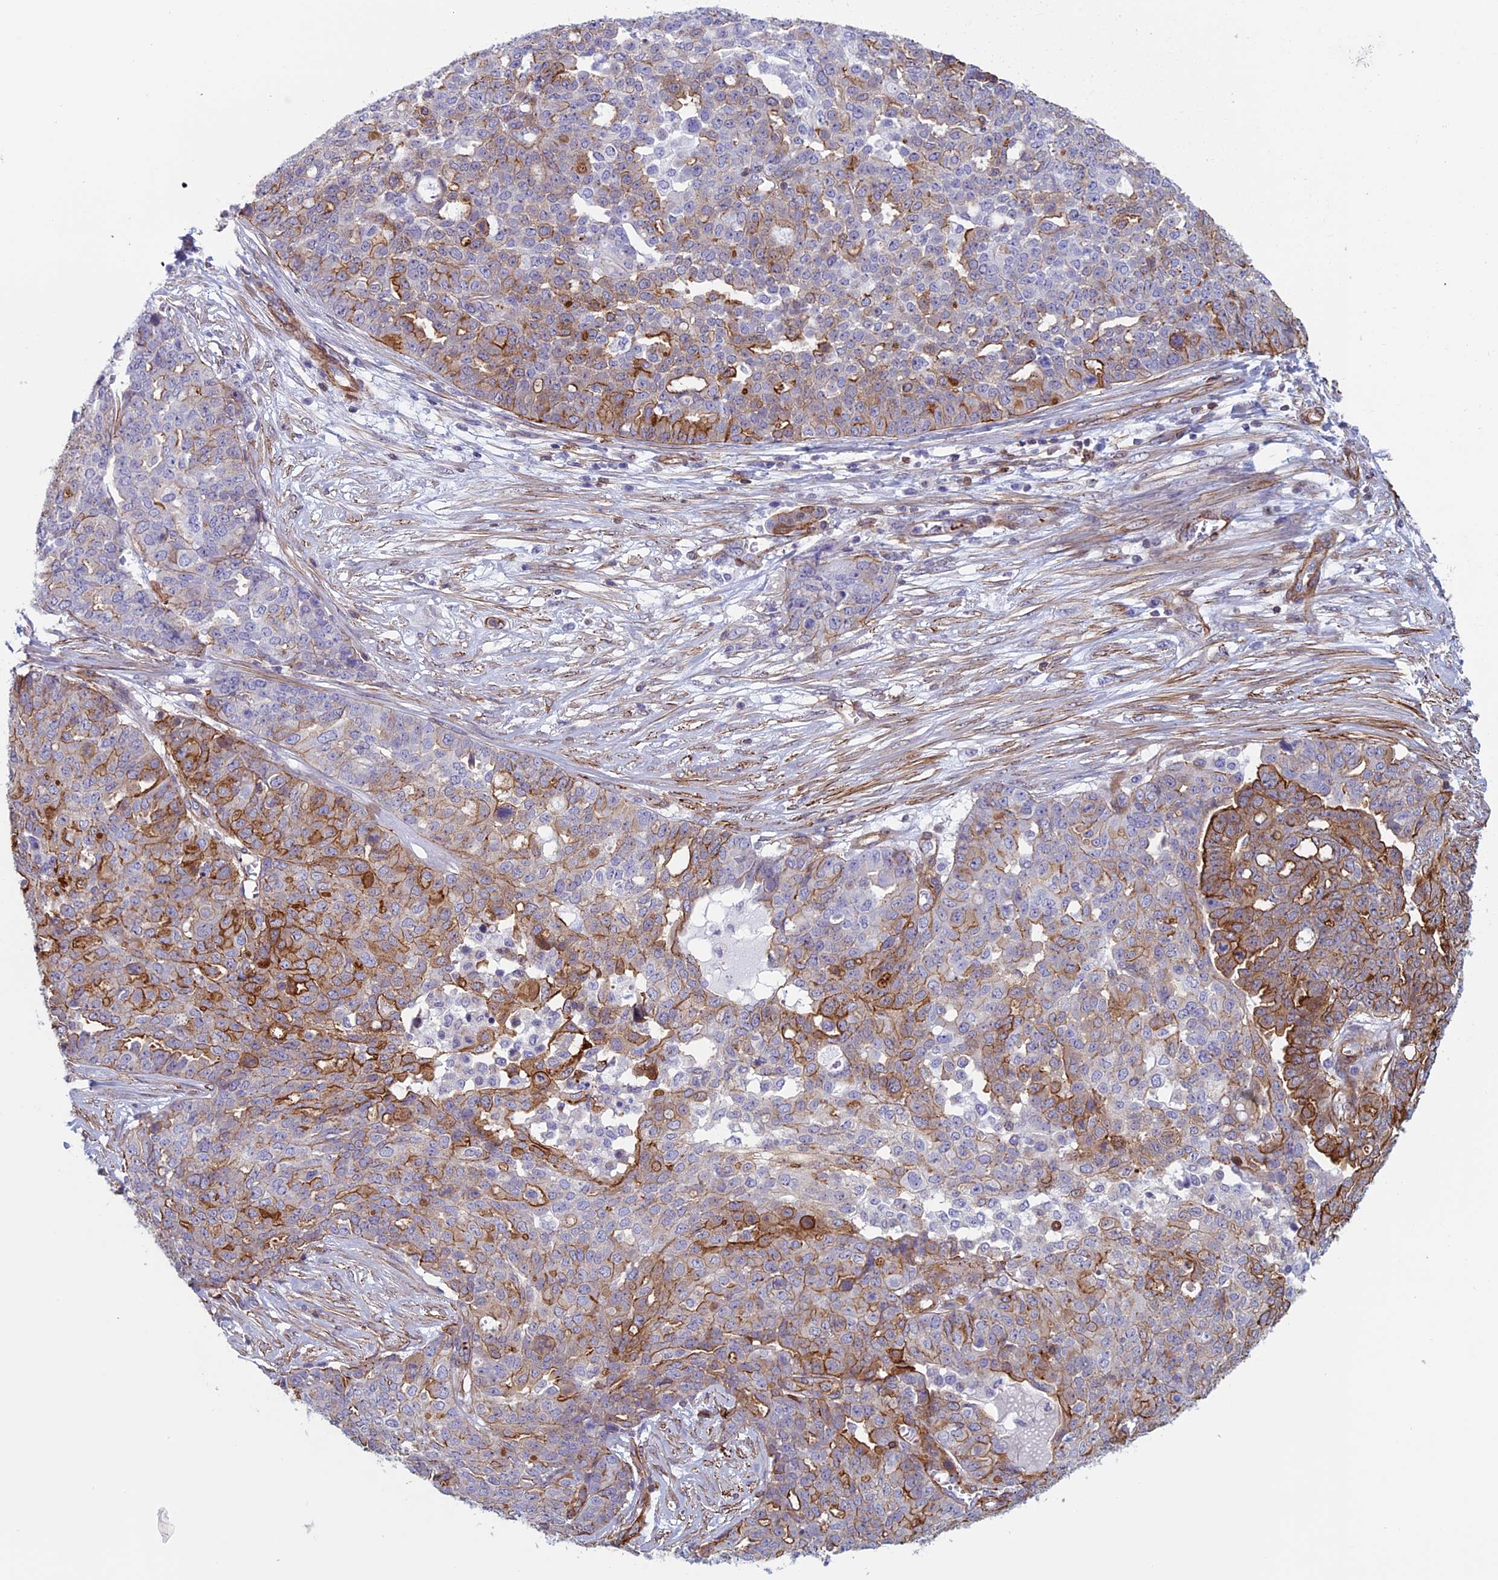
{"staining": {"intensity": "moderate", "quantity": "25%-75%", "location": "cytoplasmic/membranous"}, "tissue": "ovarian cancer", "cell_type": "Tumor cells", "image_type": "cancer", "snomed": [{"axis": "morphology", "description": "Cystadenocarcinoma, serous, NOS"}, {"axis": "topography", "description": "Soft tissue"}, {"axis": "topography", "description": "Ovary"}], "caption": "Protein analysis of ovarian cancer (serous cystadenocarcinoma) tissue reveals moderate cytoplasmic/membranous positivity in about 25%-75% of tumor cells.", "gene": "ANGPTL2", "patient": {"sex": "female", "age": 57}}